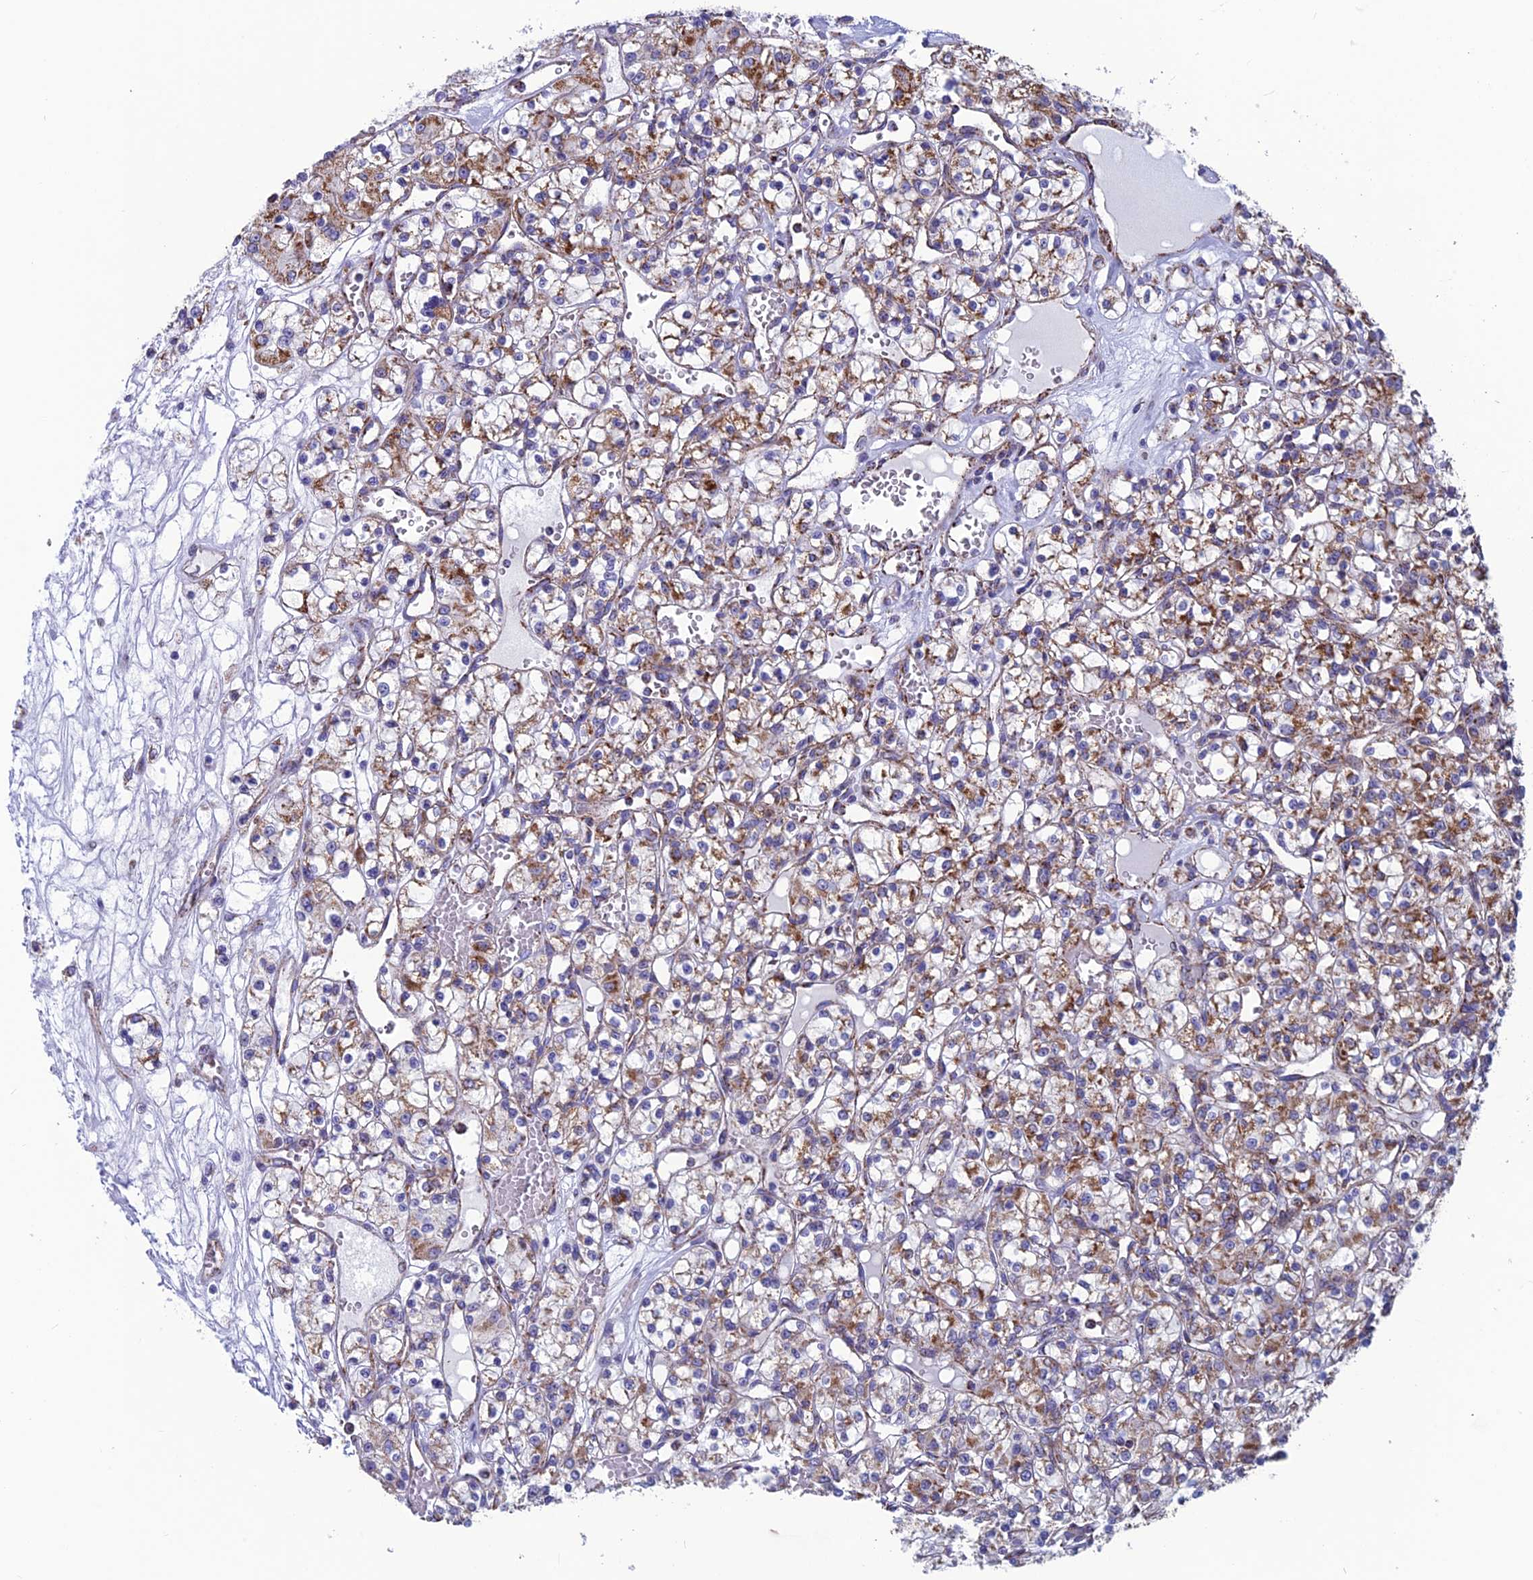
{"staining": {"intensity": "moderate", "quantity": "25%-75%", "location": "cytoplasmic/membranous"}, "tissue": "renal cancer", "cell_type": "Tumor cells", "image_type": "cancer", "snomed": [{"axis": "morphology", "description": "Adenocarcinoma, NOS"}, {"axis": "topography", "description": "Kidney"}], "caption": "This micrograph displays immunohistochemistry (IHC) staining of adenocarcinoma (renal), with medium moderate cytoplasmic/membranous positivity in about 25%-75% of tumor cells.", "gene": "MRPS18B", "patient": {"sex": "female", "age": 59}}